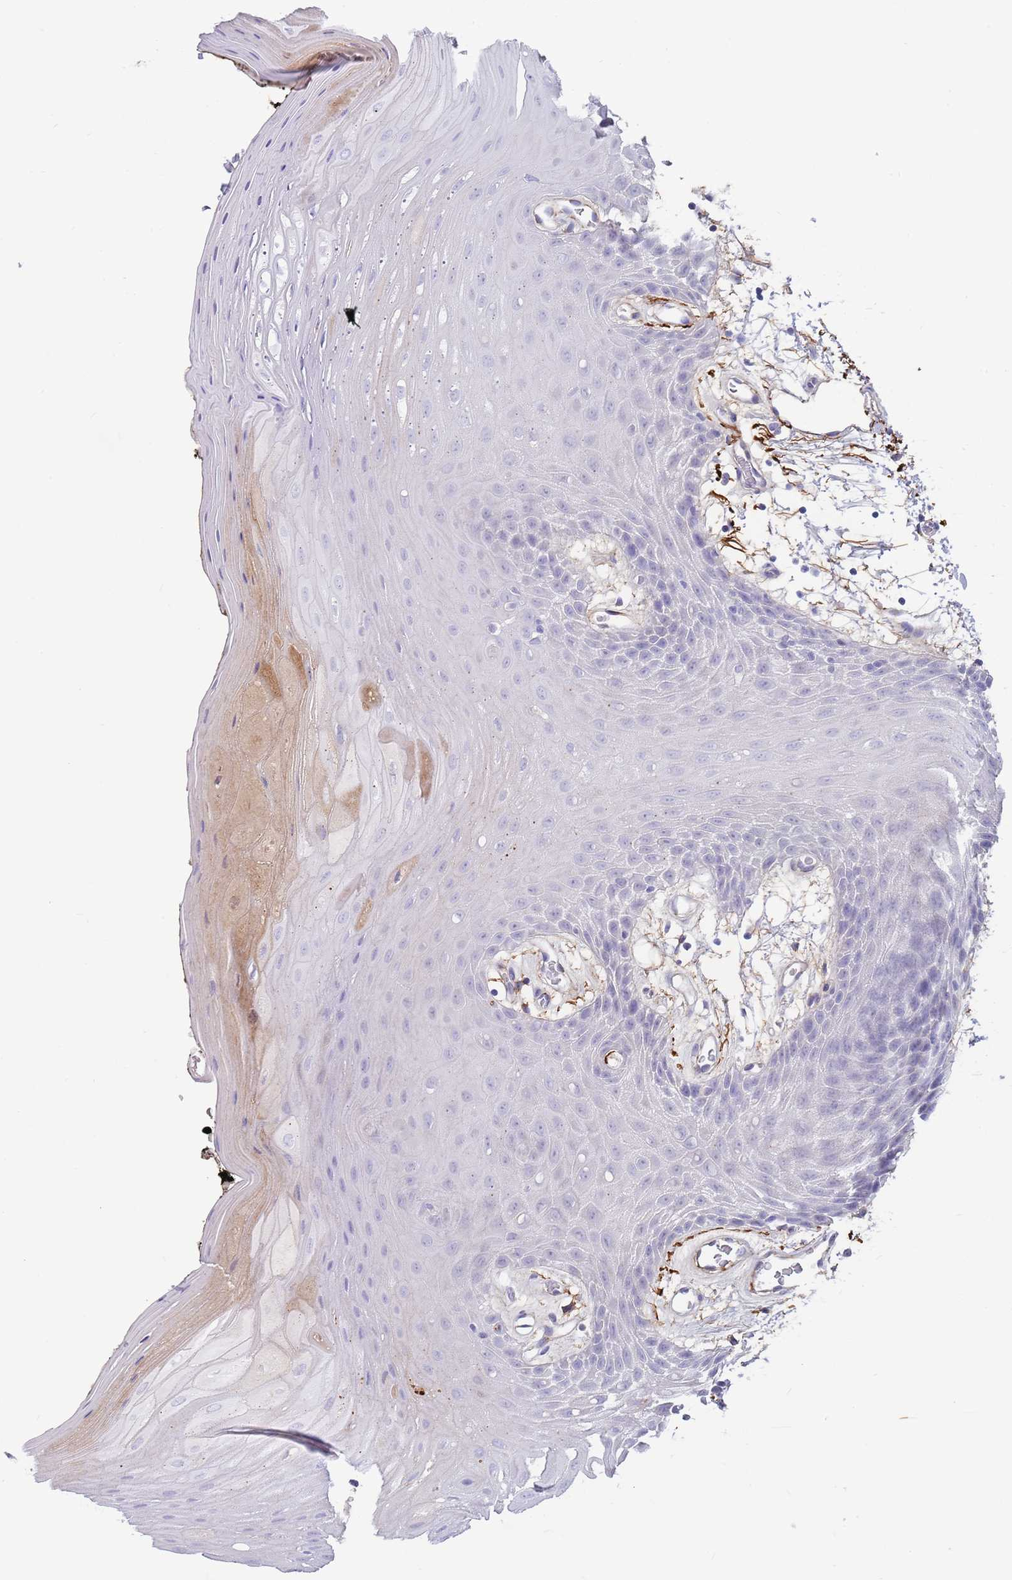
{"staining": {"intensity": "weak", "quantity": "<25%", "location": "cytoplasmic/membranous"}, "tissue": "oral mucosa", "cell_type": "Squamous epithelial cells", "image_type": "normal", "snomed": [{"axis": "morphology", "description": "Normal tissue, NOS"}, {"axis": "topography", "description": "Oral tissue"}, {"axis": "topography", "description": "Tounge, NOS"}], "caption": "Immunohistochemistry of unremarkable oral mucosa demonstrates no positivity in squamous epithelial cells.", "gene": "LEPROTL1", "patient": {"sex": "female", "age": 59}}